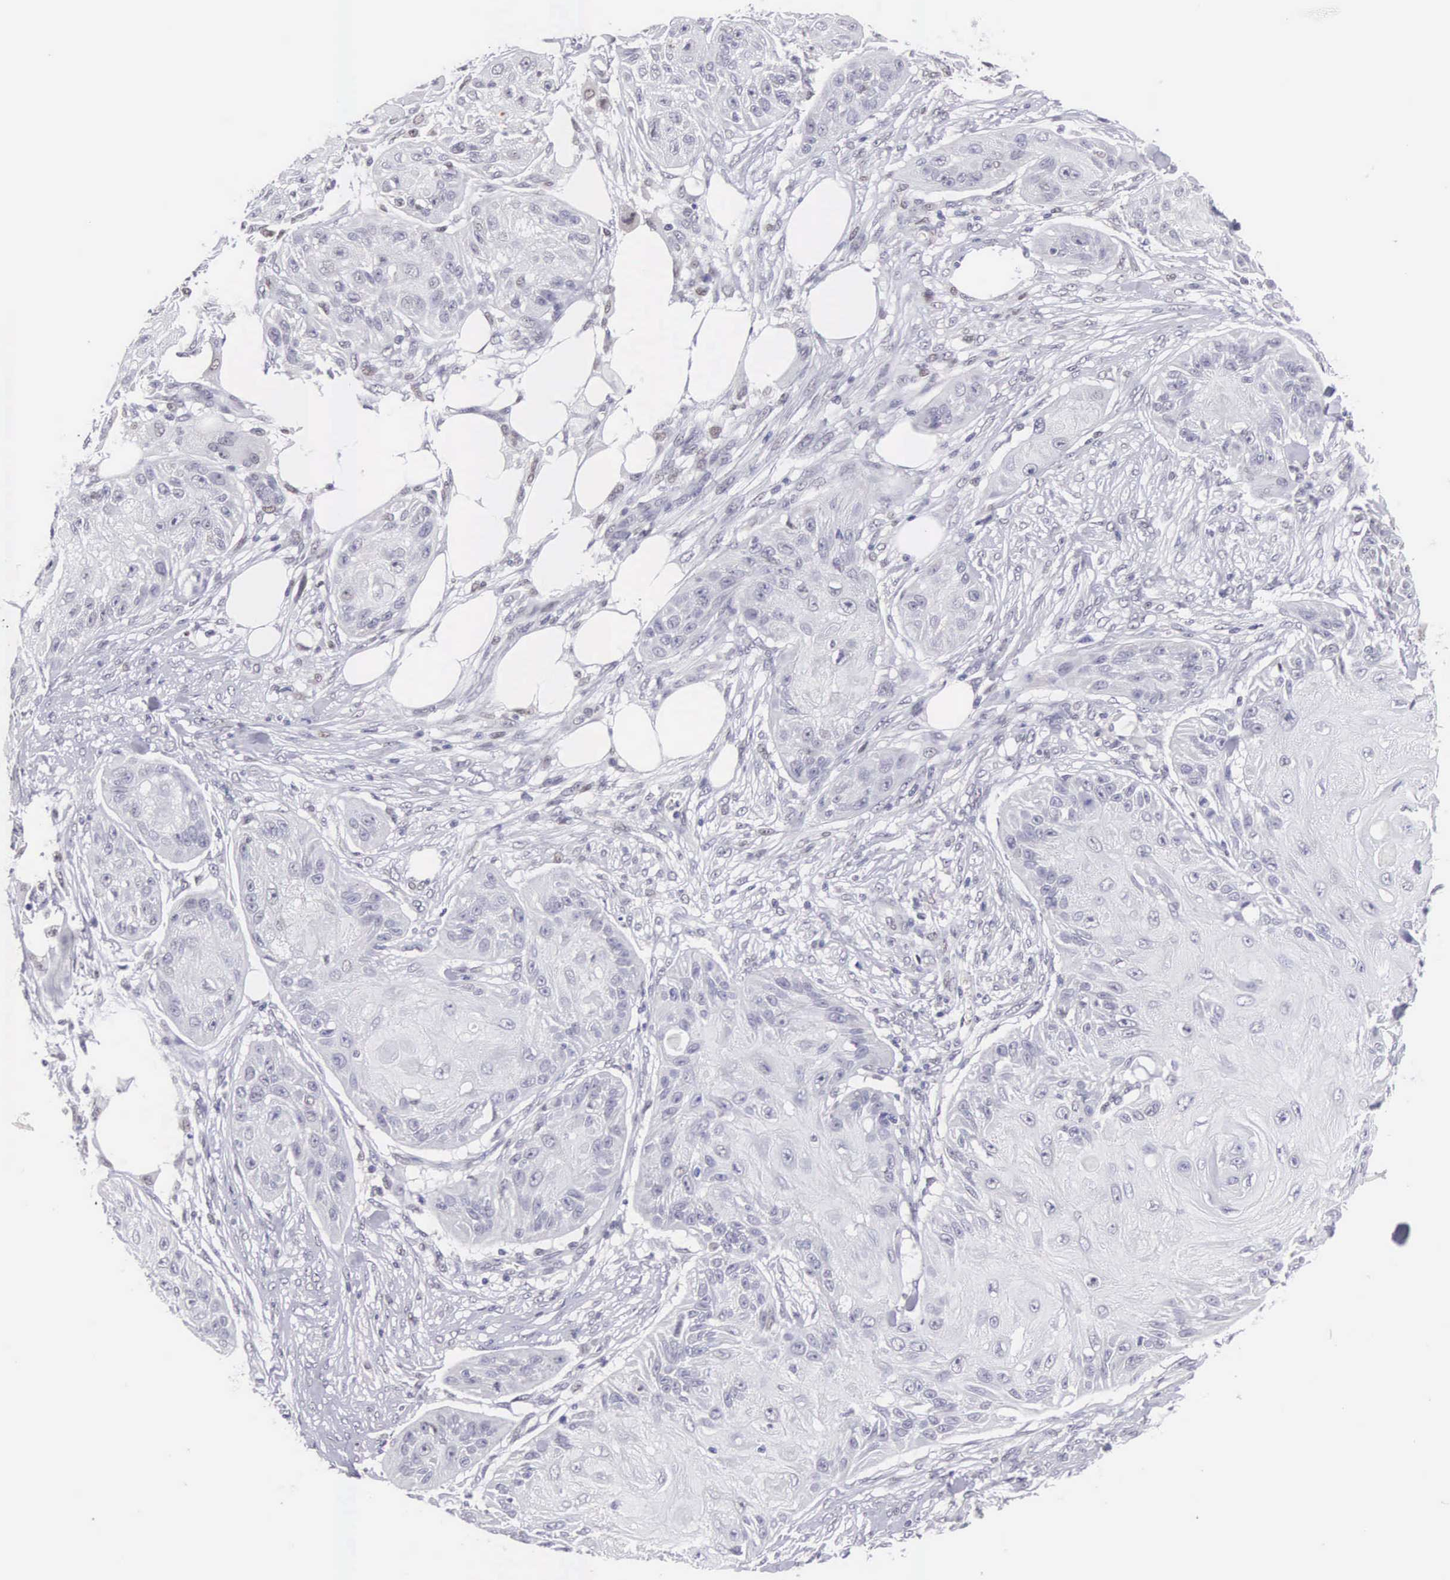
{"staining": {"intensity": "negative", "quantity": "none", "location": "none"}, "tissue": "skin cancer", "cell_type": "Tumor cells", "image_type": "cancer", "snomed": [{"axis": "morphology", "description": "Squamous cell carcinoma, NOS"}, {"axis": "topography", "description": "Skin"}], "caption": "Immunohistochemistry image of neoplastic tissue: human skin cancer (squamous cell carcinoma) stained with DAB (3,3'-diaminobenzidine) exhibits no significant protein expression in tumor cells.", "gene": "ETV6", "patient": {"sex": "female", "age": 88}}